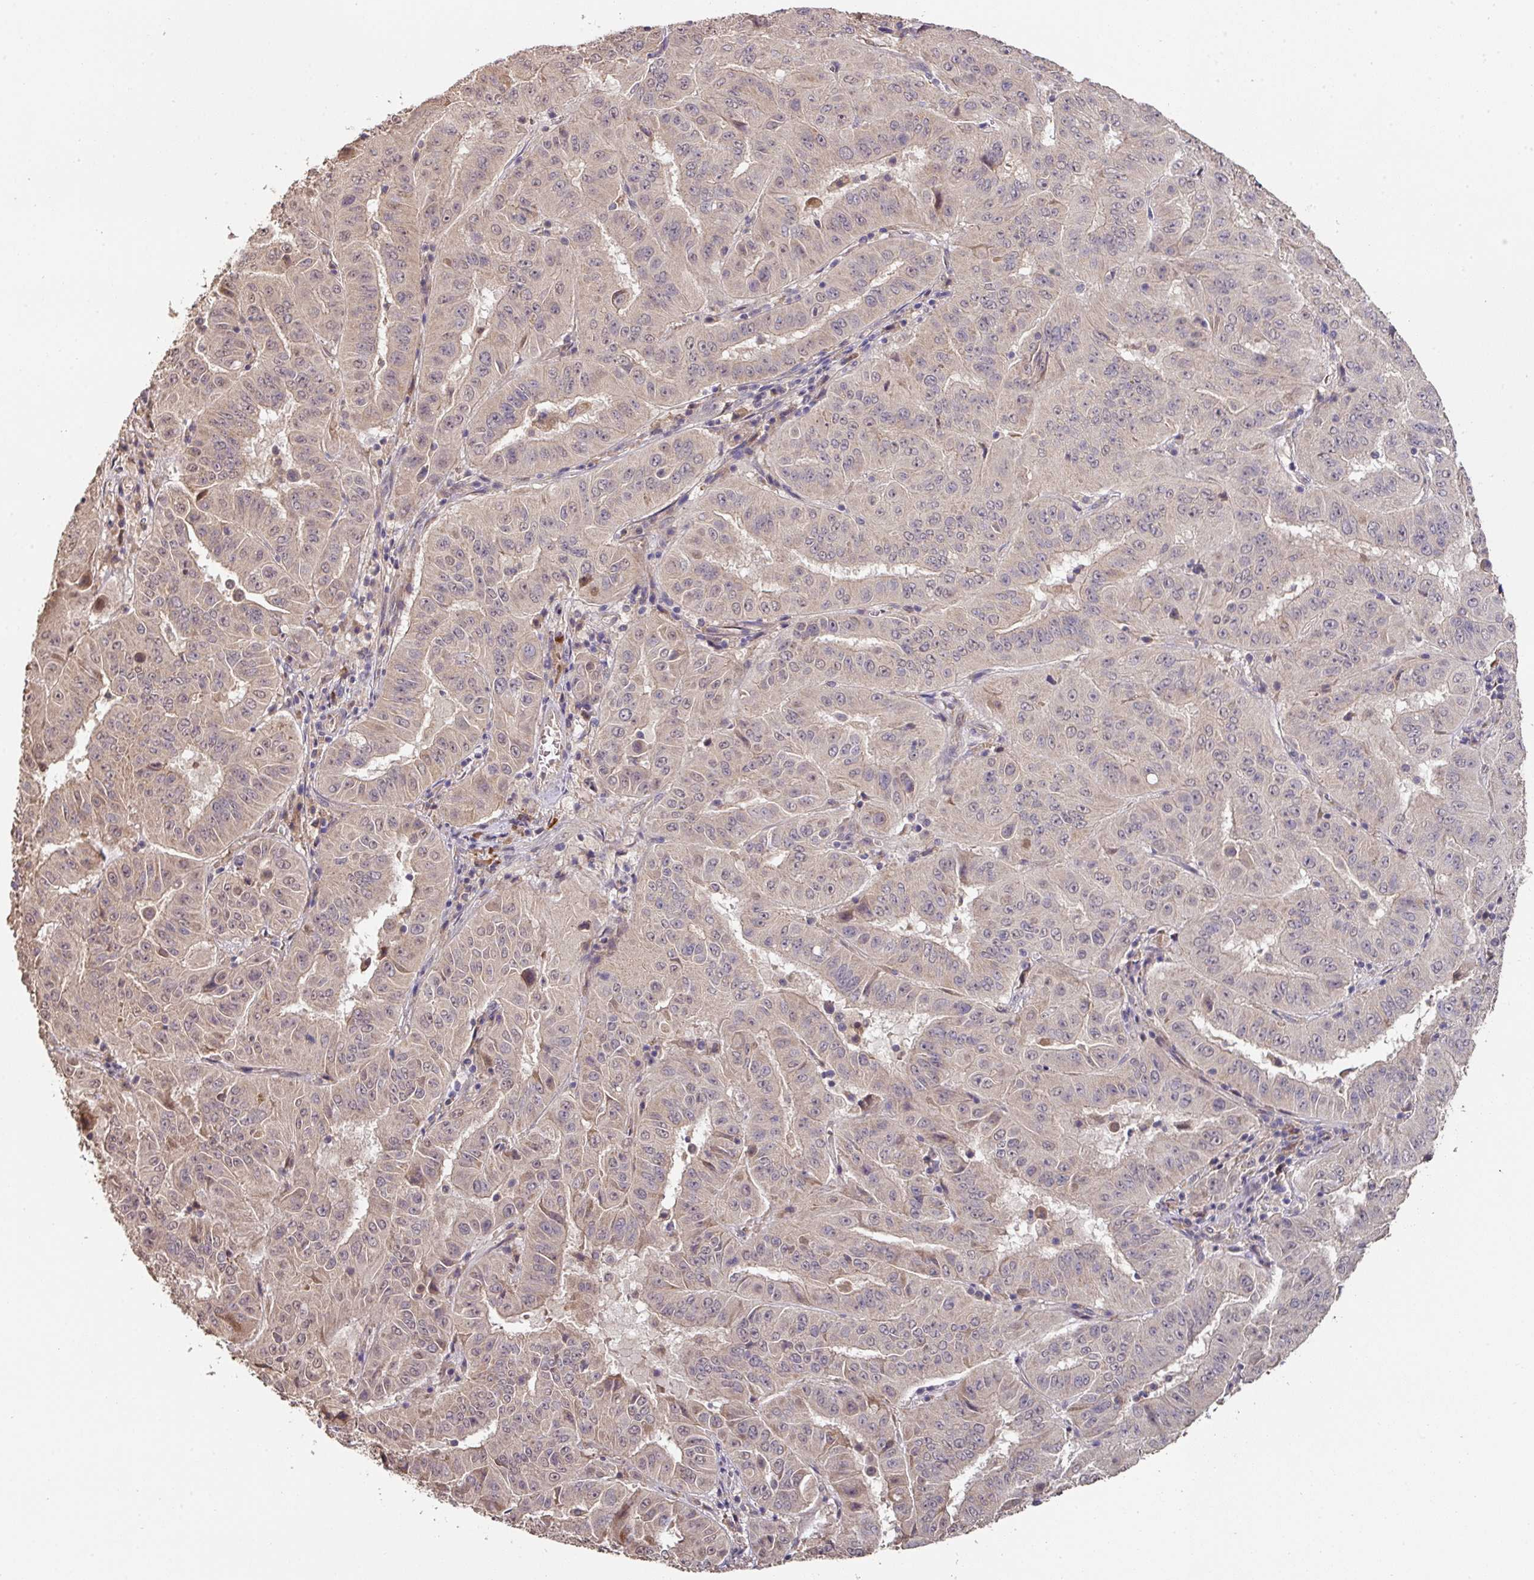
{"staining": {"intensity": "weak", "quantity": "25%-75%", "location": "cytoplasmic/membranous"}, "tissue": "pancreatic cancer", "cell_type": "Tumor cells", "image_type": "cancer", "snomed": [{"axis": "morphology", "description": "Adenocarcinoma, NOS"}, {"axis": "topography", "description": "Pancreas"}], "caption": "Immunohistochemical staining of pancreatic cancer displays low levels of weak cytoplasmic/membranous protein positivity in approximately 25%-75% of tumor cells. (Brightfield microscopy of DAB IHC at high magnification).", "gene": "ACVR2B", "patient": {"sex": "male", "age": 63}}